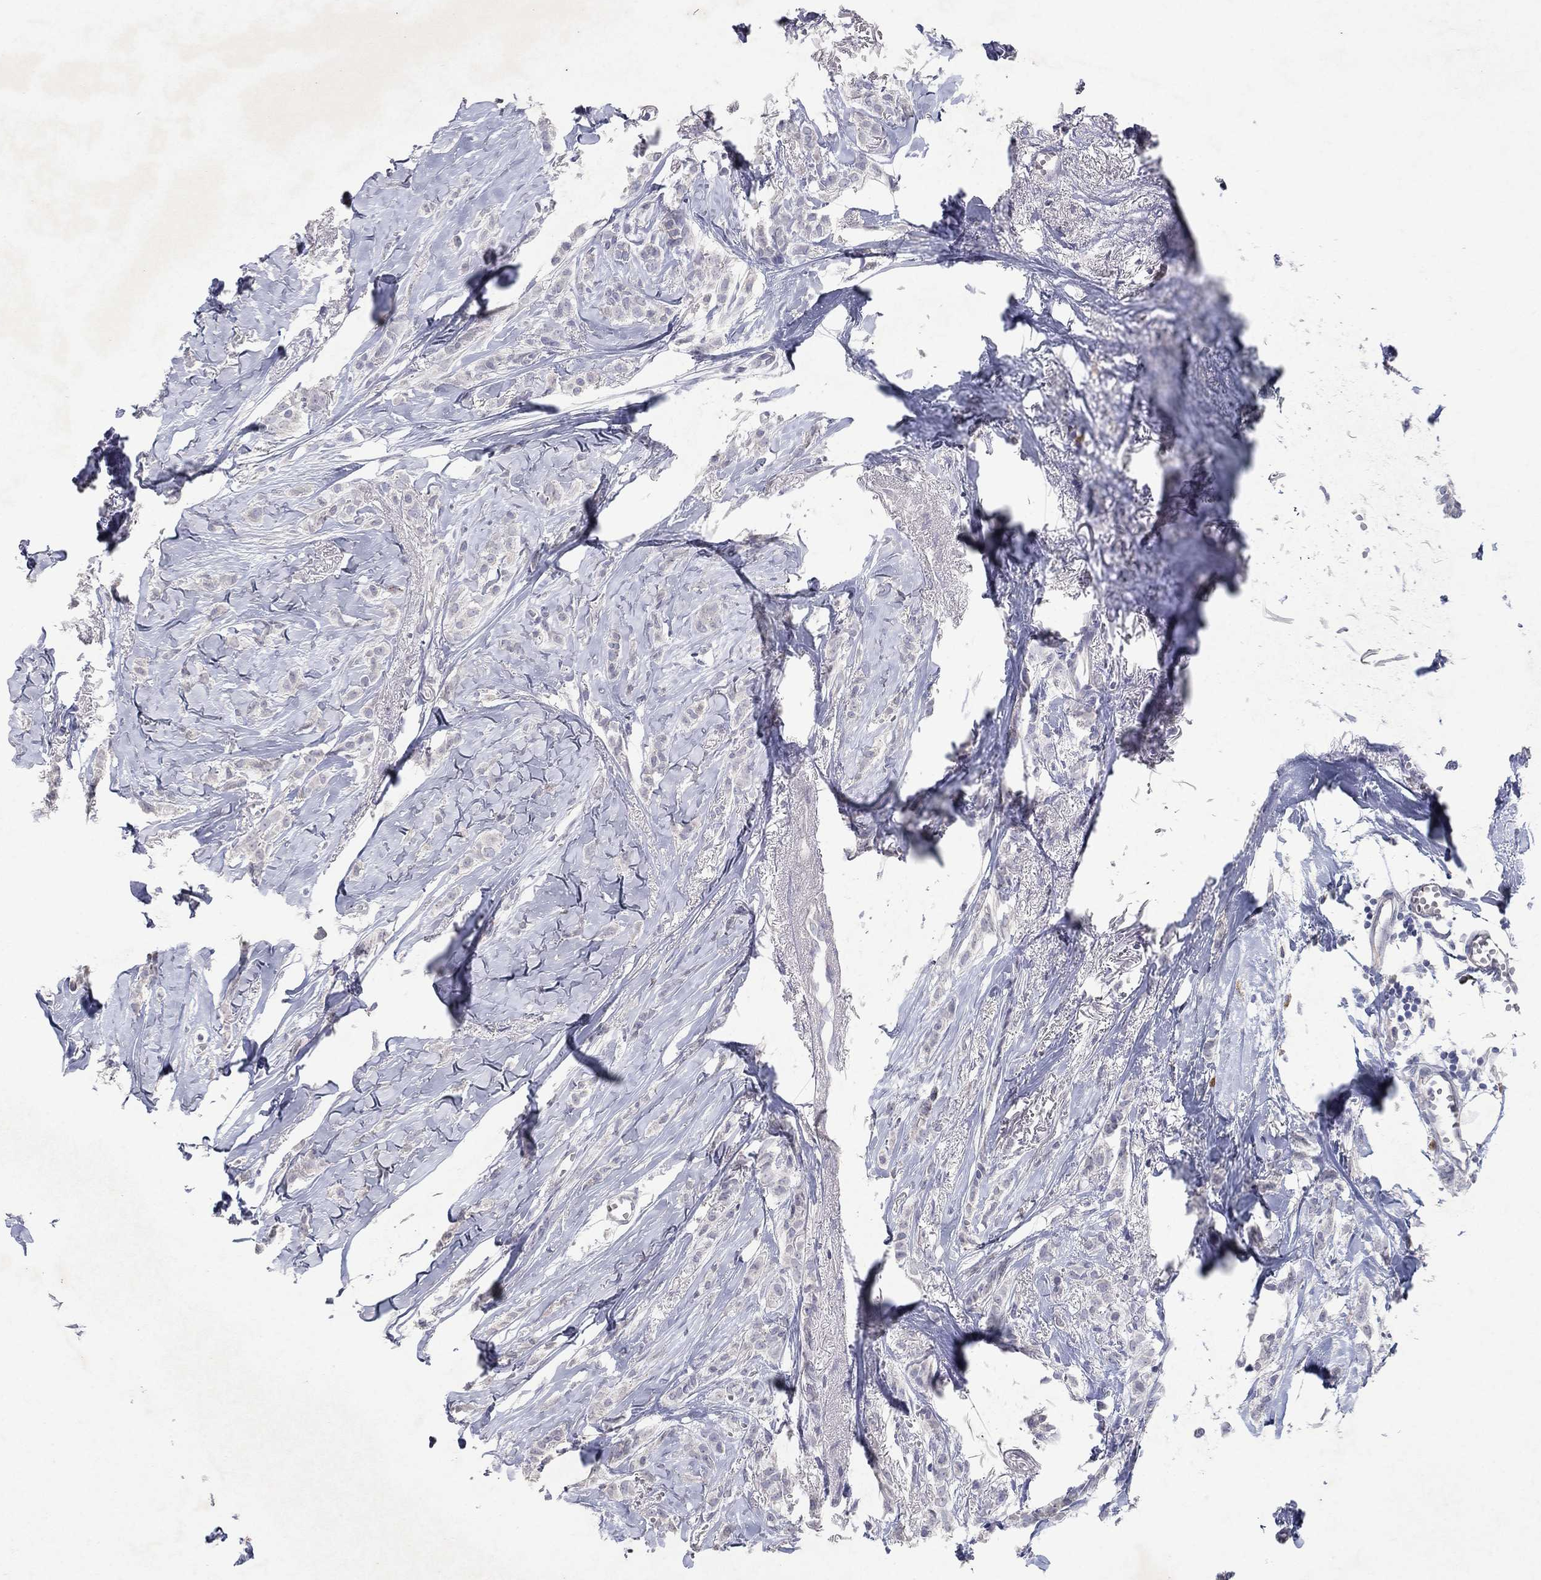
{"staining": {"intensity": "negative", "quantity": "none", "location": "none"}, "tissue": "breast cancer", "cell_type": "Tumor cells", "image_type": "cancer", "snomed": [{"axis": "morphology", "description": "Duct carcinoma"}, {"axis": "topography", "description": "Breast"}], "caption": "Immunohistochemical staining of breast cancer (invasive ductal carcinoma) displays no significant staining in tumor cells.", "gene": "KRT40", "patient": {"sex": "female", "age": 85}}